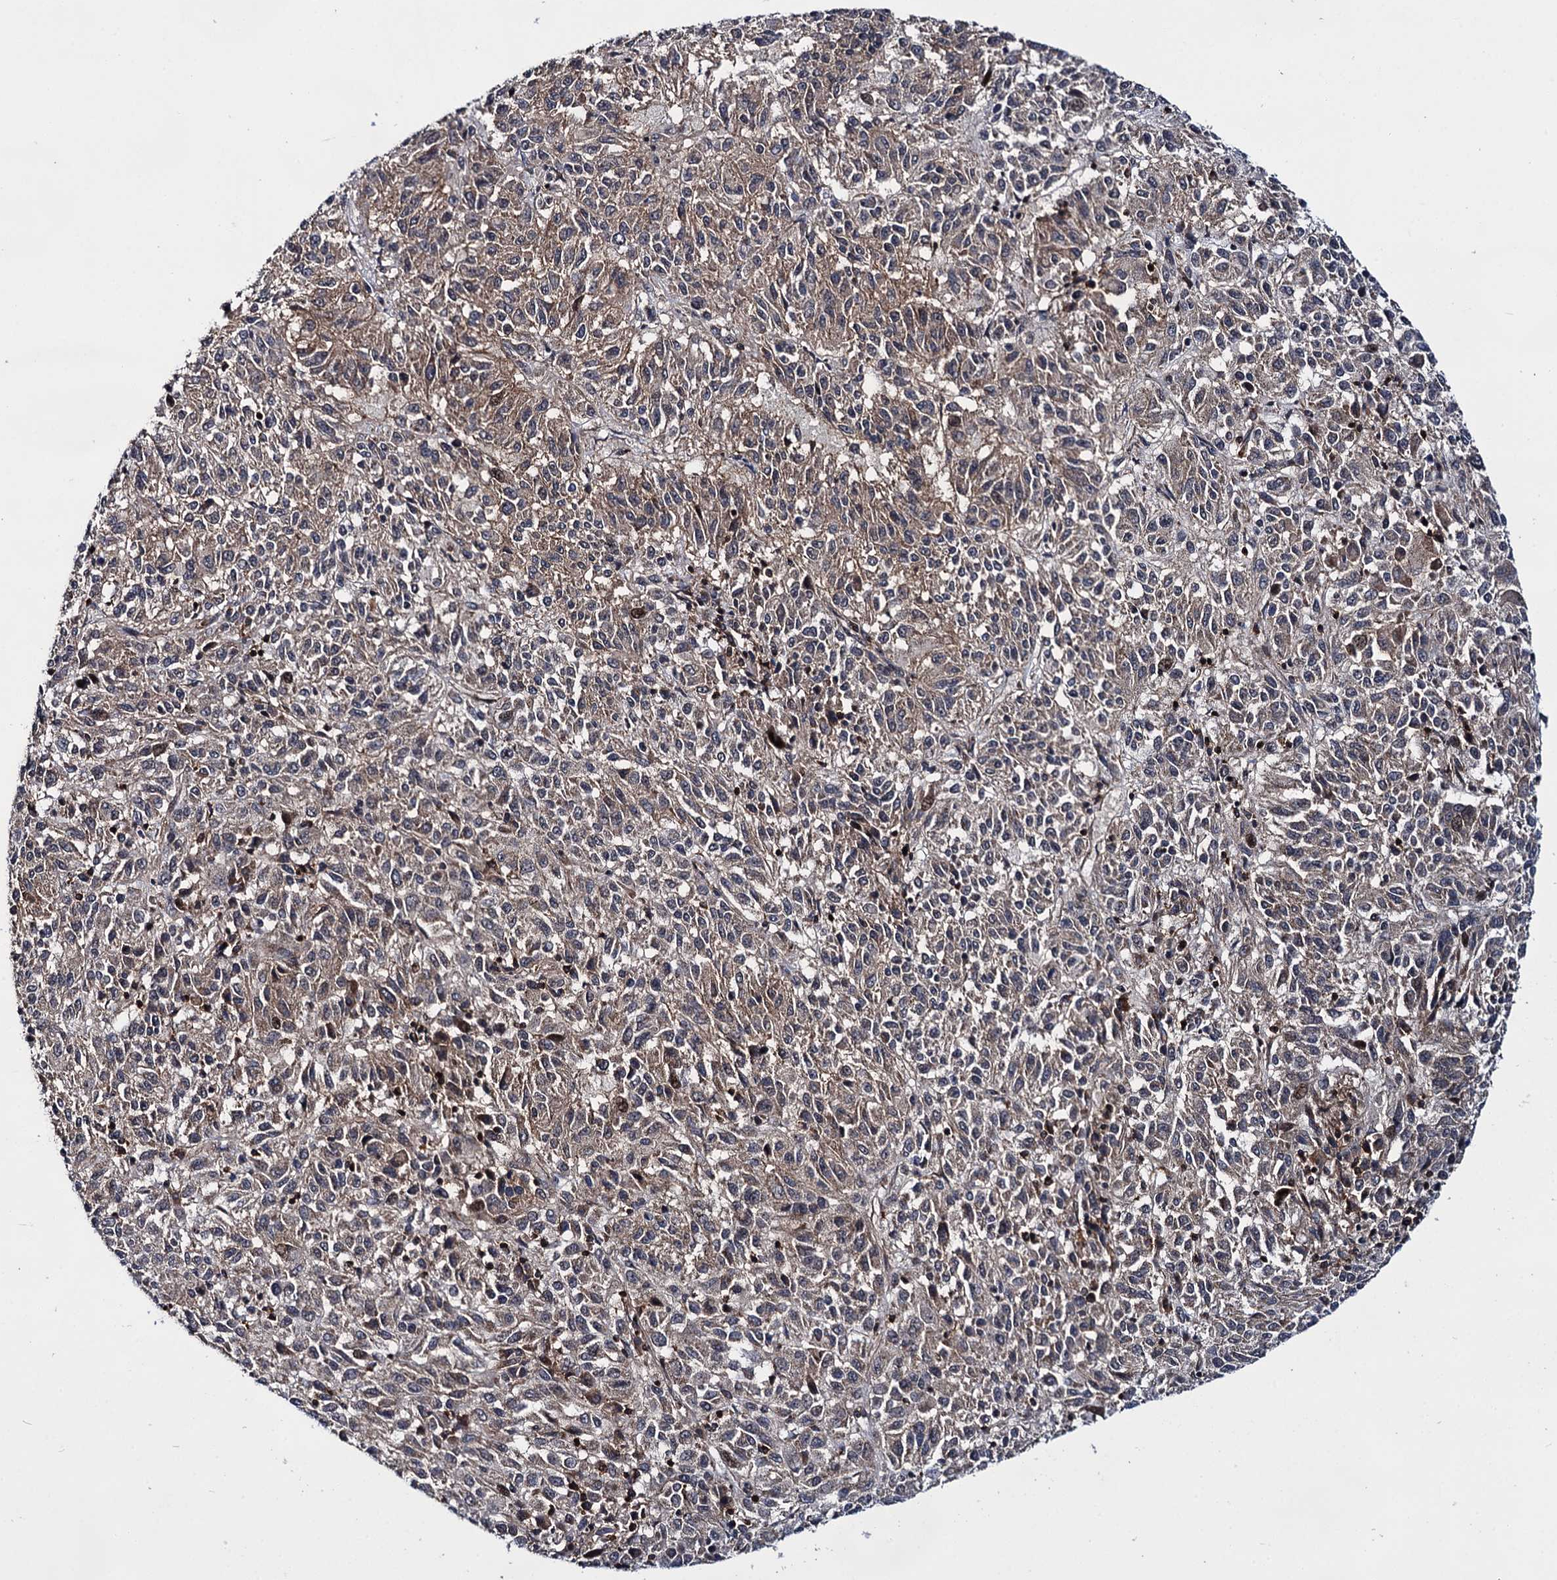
{"staining": {"intensity": "weak", "quantity": "<25%", "location": "cytoplasmic/membranous"}, "tissue": "melanoma", "cell_type": "Tumor cells", "image_type": "cancer", "snomed": [{"axis": "morphology", "description": "Malignant melanoma, Metastatic site"}, {"axis": "topography", "description": "Lung"}], "caption": "Immunohistochemical staining of human melanoma demonstrates no significant positivity in tumor cells.", "gene": "ABLIM1", "patient": {"sex": "male", "age": 64}}